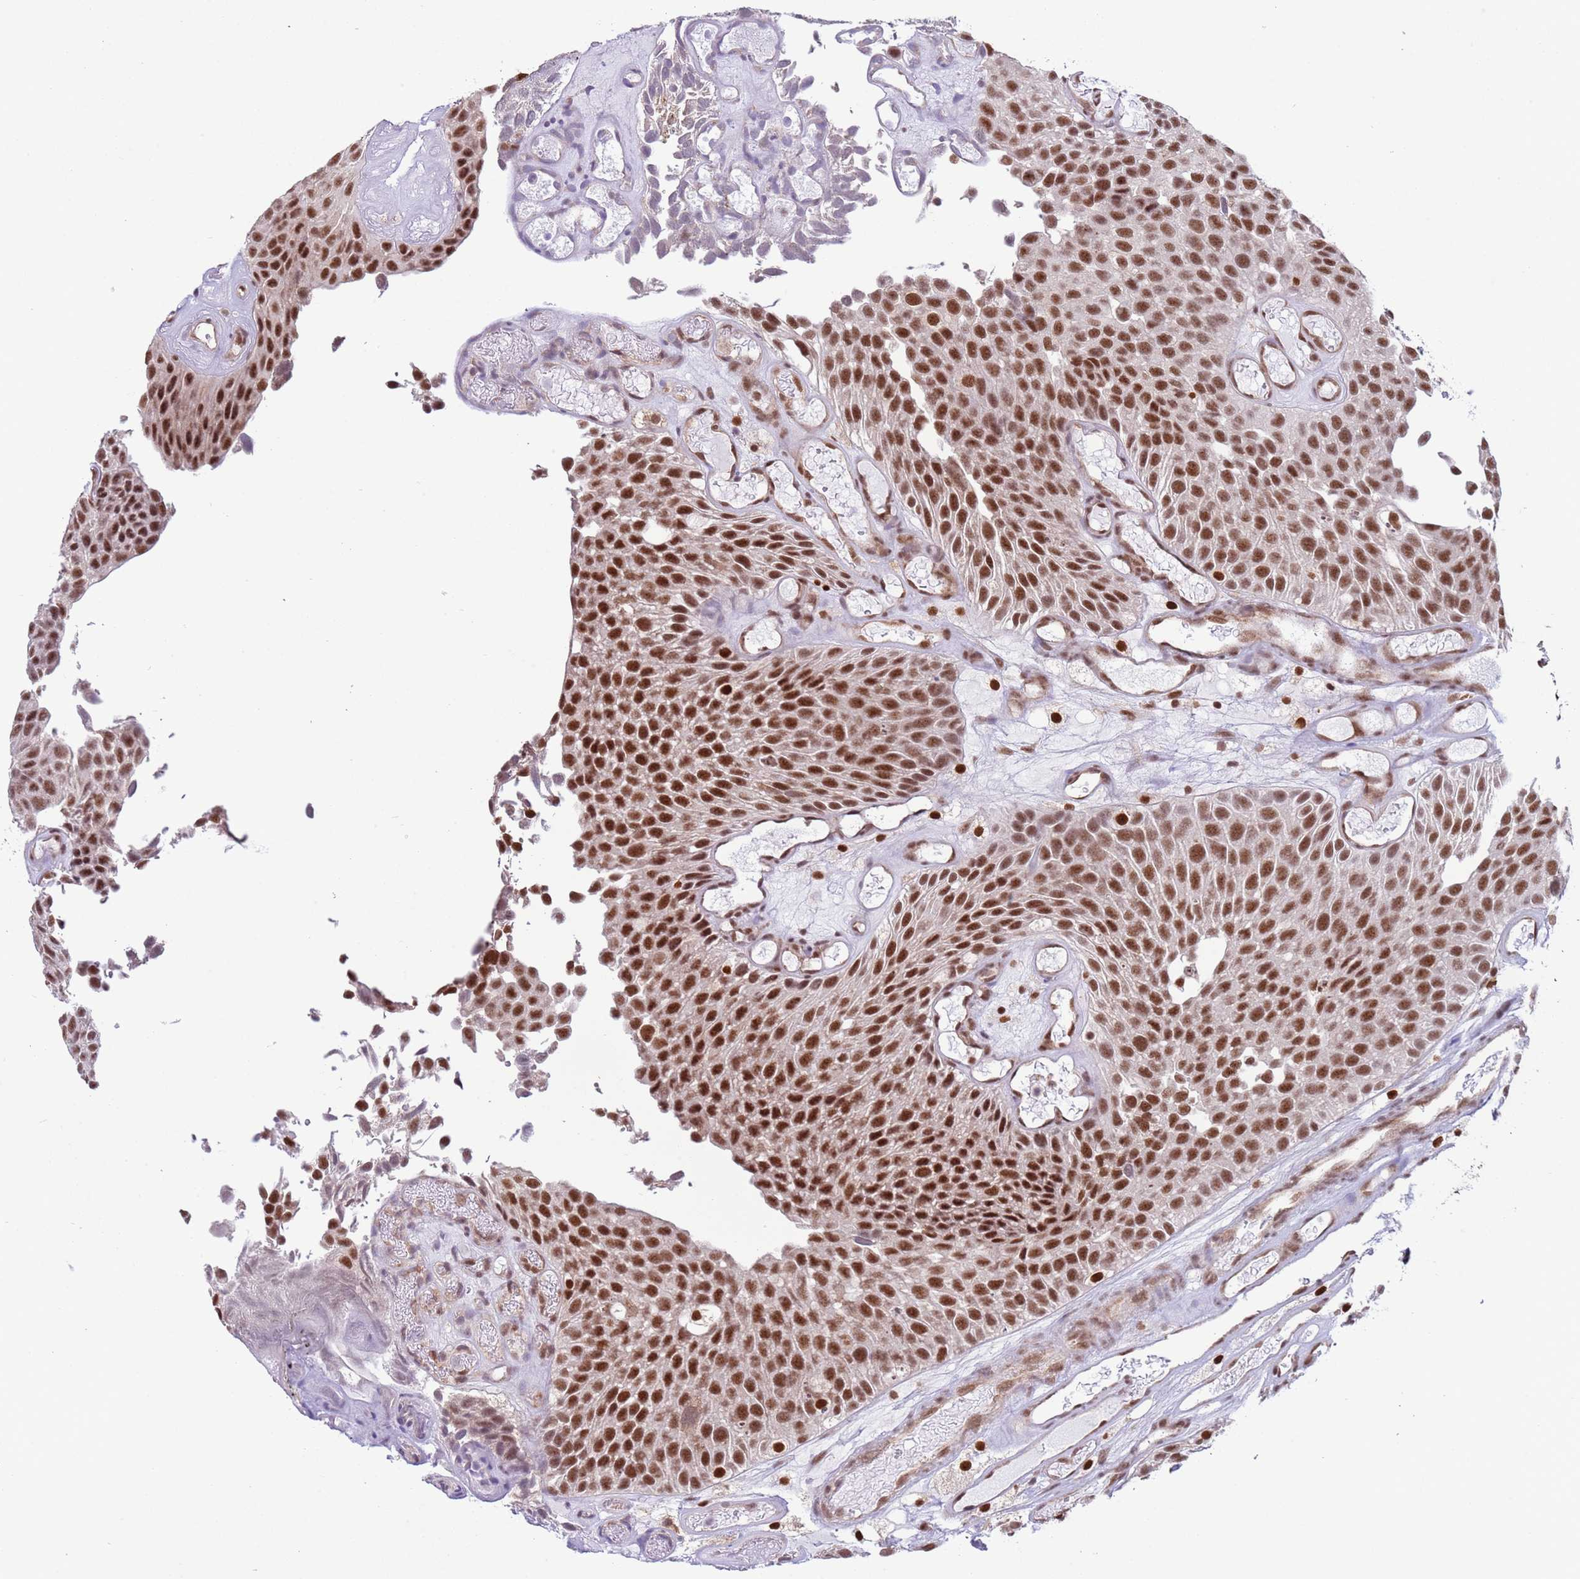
{"staining": {"intensity": "strong", "quantity": ">75%", "location": "nuclear"}, "tissue": "urothelial cancer", "cell_type": "Tumor cells", "image_type": "cancer", "snomed": [{"axis": "morphology", "description": "Urothelial carcinoma, Low grade"}, {"axis": "topography", "description": "Urinary bladder"}], "caption": "Tumor cells reveal high levels of strong nuclear staining in about >75% of cells in low-grade urothelial carcinoma. The protein is stained brown, and the nuclei are stained in blue (DAB (3,3'-diaminobenzidine) IHC with brightfield microscopy, high magnification).", "gene": "PRPF6", "patient": {"sex": "male", "age": 89}}